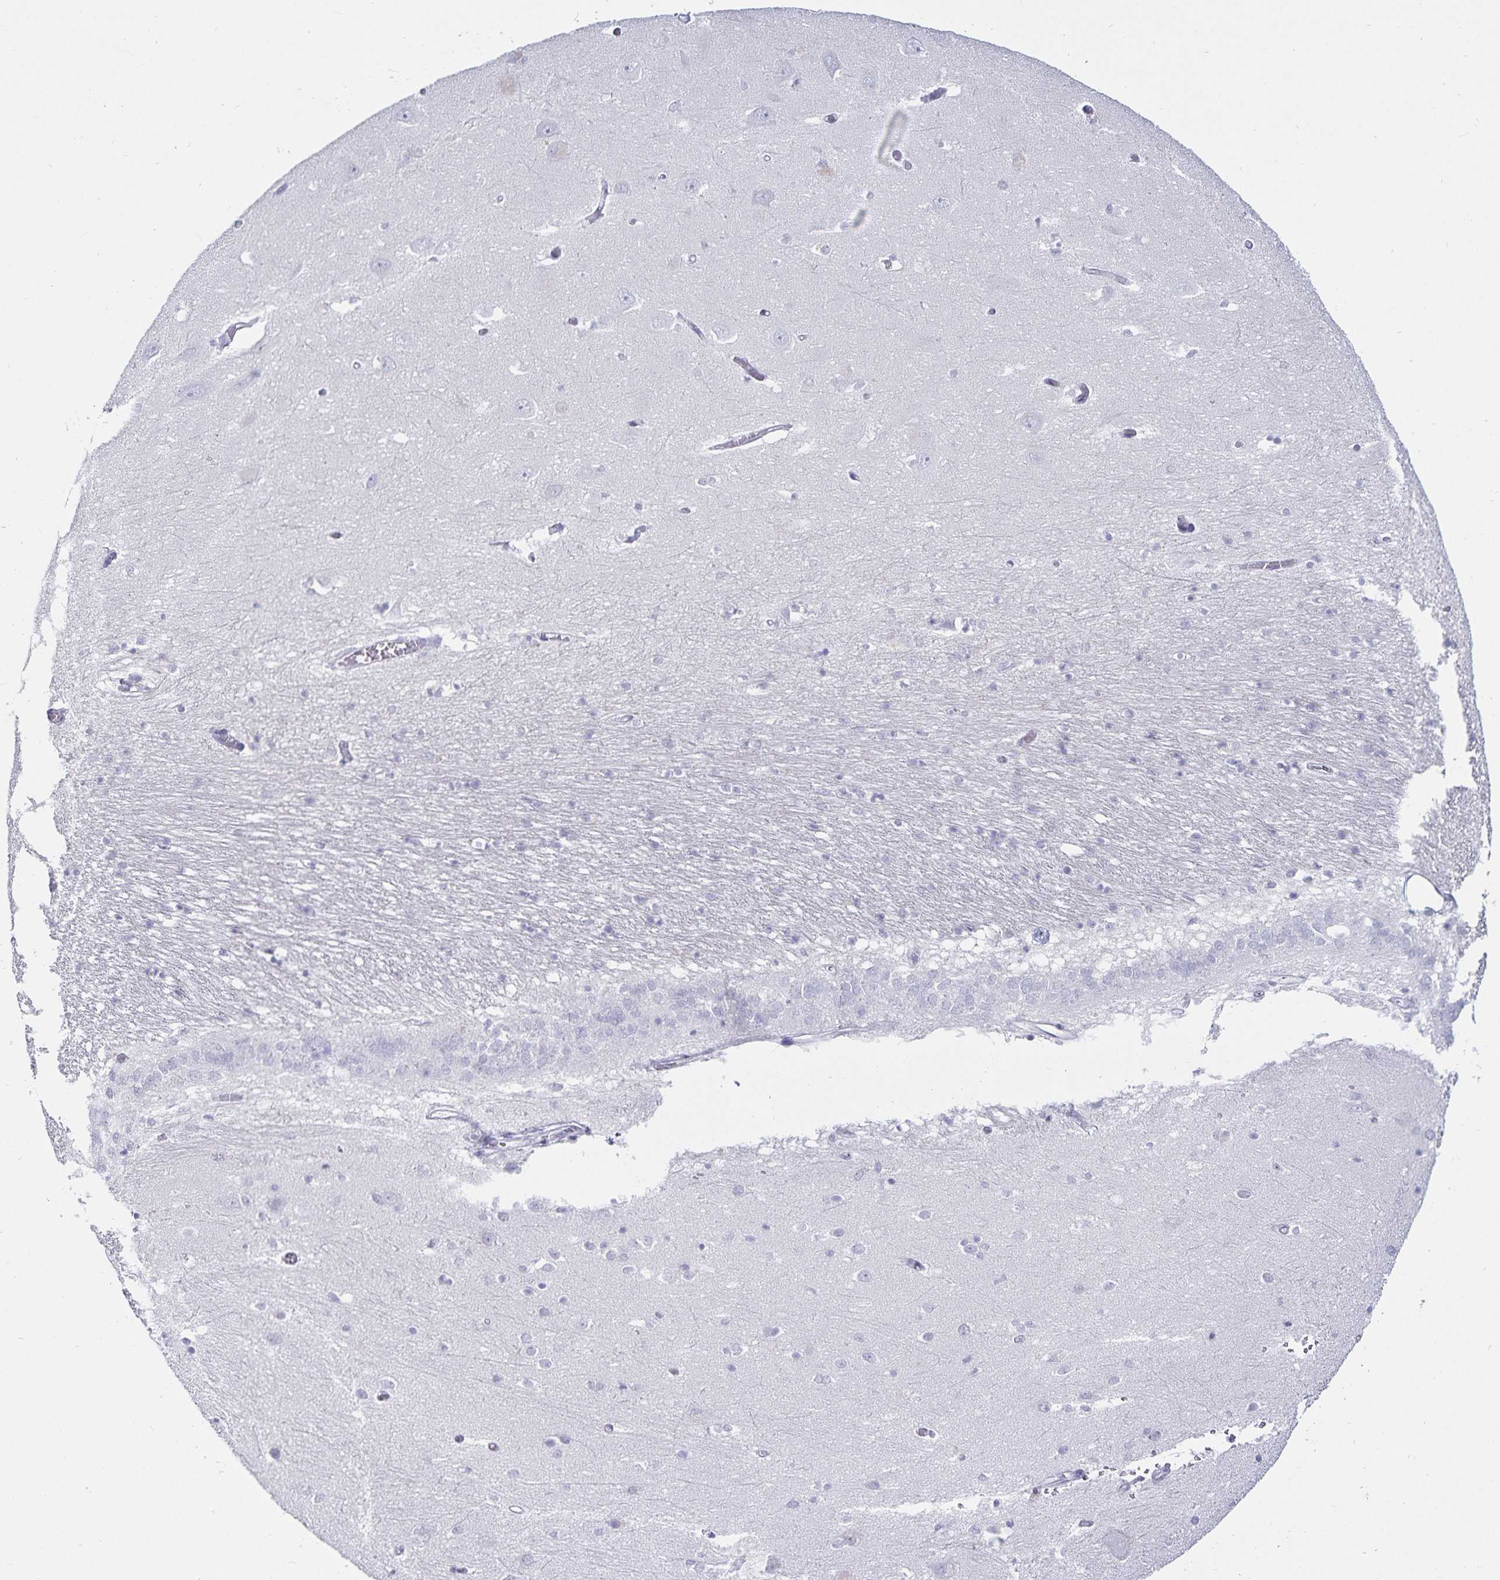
{"staining": {"intensity": "negative", "quantity": "none", "location": "none"}, "tissue": "caudate", "cell_type": "Glial cells", "image_type": "normal", "snomed": [{"axis": "morphology", "description": "Normal tissue, NOS"}, {"axis": "topography", "description": "Lateral ventricle wall"}, {"axis": "topography", "description": "Hippocampus"}], "caption": "Immunohistochemistry of unremarkable caudate demonstrates no staining in glial cells.", "gene": "DEFA6", "patient": {"sex": "female", "age": 63}}